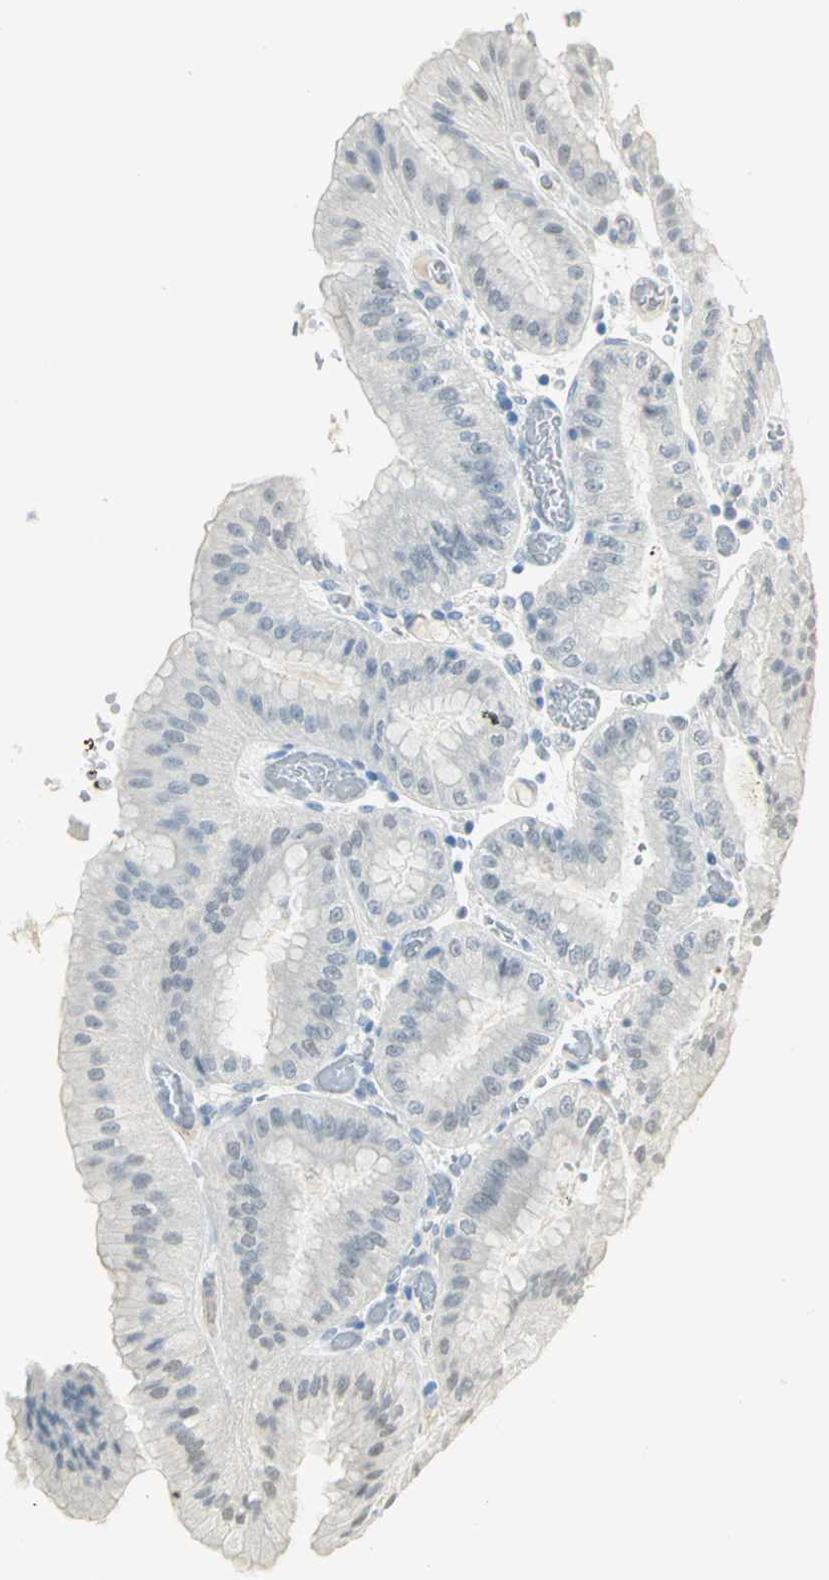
{"staining": {"intensity": "moderate", "quantity": "<25%", "location": "cytoplasmic/membranous"}, "tissue": "stomach", "cell_type": "Glandular cells", "image_type": "normal", "snomed": [{"axis": "morphology", "description": "Normal tissue, NOS"}, {"axis": "topography", "description": "Stomach, lower"}], "caption": "IHC photomicrograph of benign stomach: stomach stained using IHC exhibits low levels of moderate protein expression localized specifically in the cytoplasmic/membranous of glandular cells, appearing as a cytoplasmic/membranous brown color.", "gene": "BIRC2", "patient": {"sex": "male", "age": 71}}